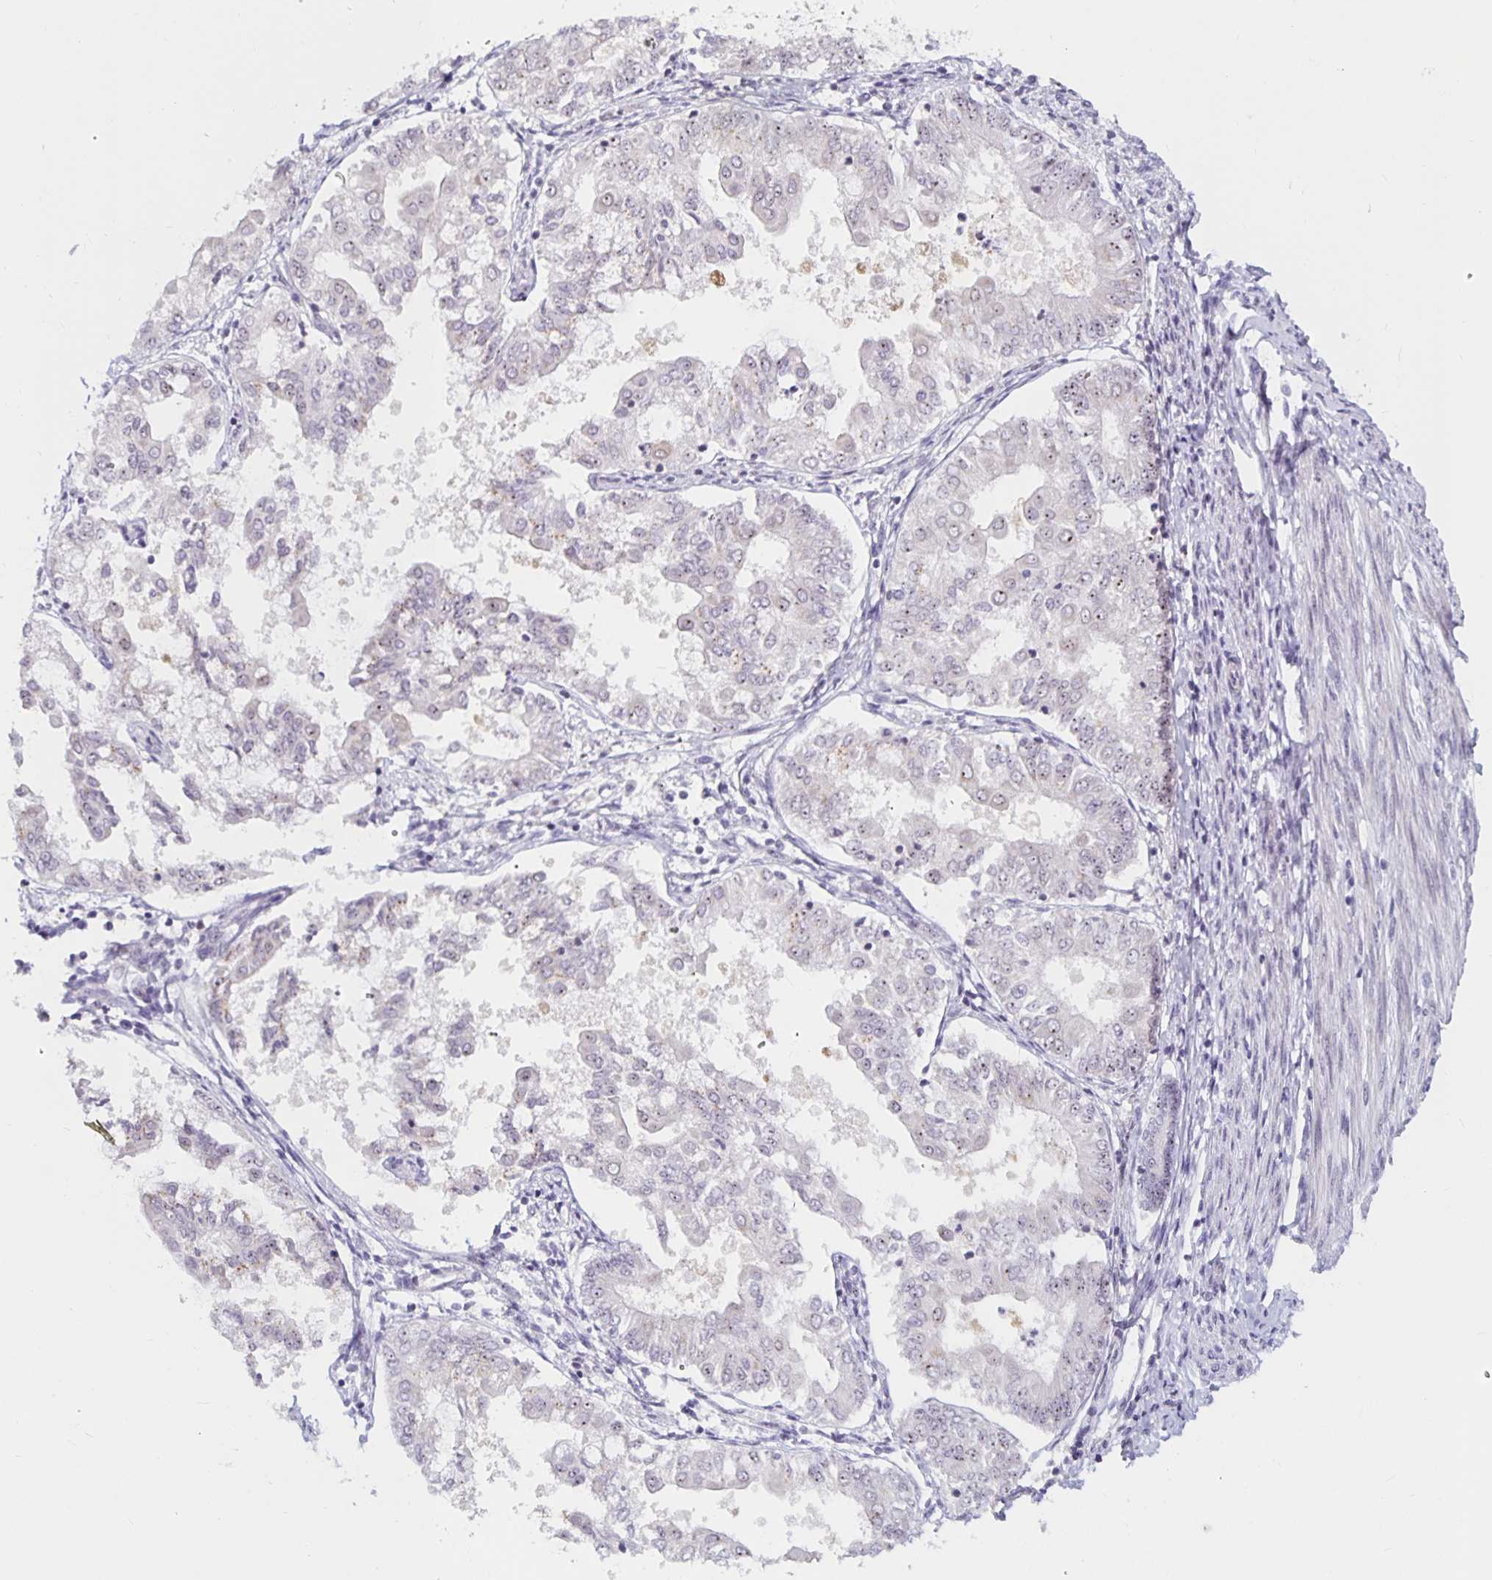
{"staining": {"intensity": "weak", "quantity": "<25%", "location": "nuclear"}, "tissue": "endometrial cancer", "cell_type": "Tumor cells", "image_type": "cancer", "snomed": [{"axis": "morphology", "description": "Adenocarcinoma, NOS"}, {"axis": "topography", "description": "Endometrium"}], "caption": "The image exhibits no staining of tumor cells in adenocarcinoma (endometrial).", "gene": "NUP85", "patient": {"sex": "female", "age": 68}}